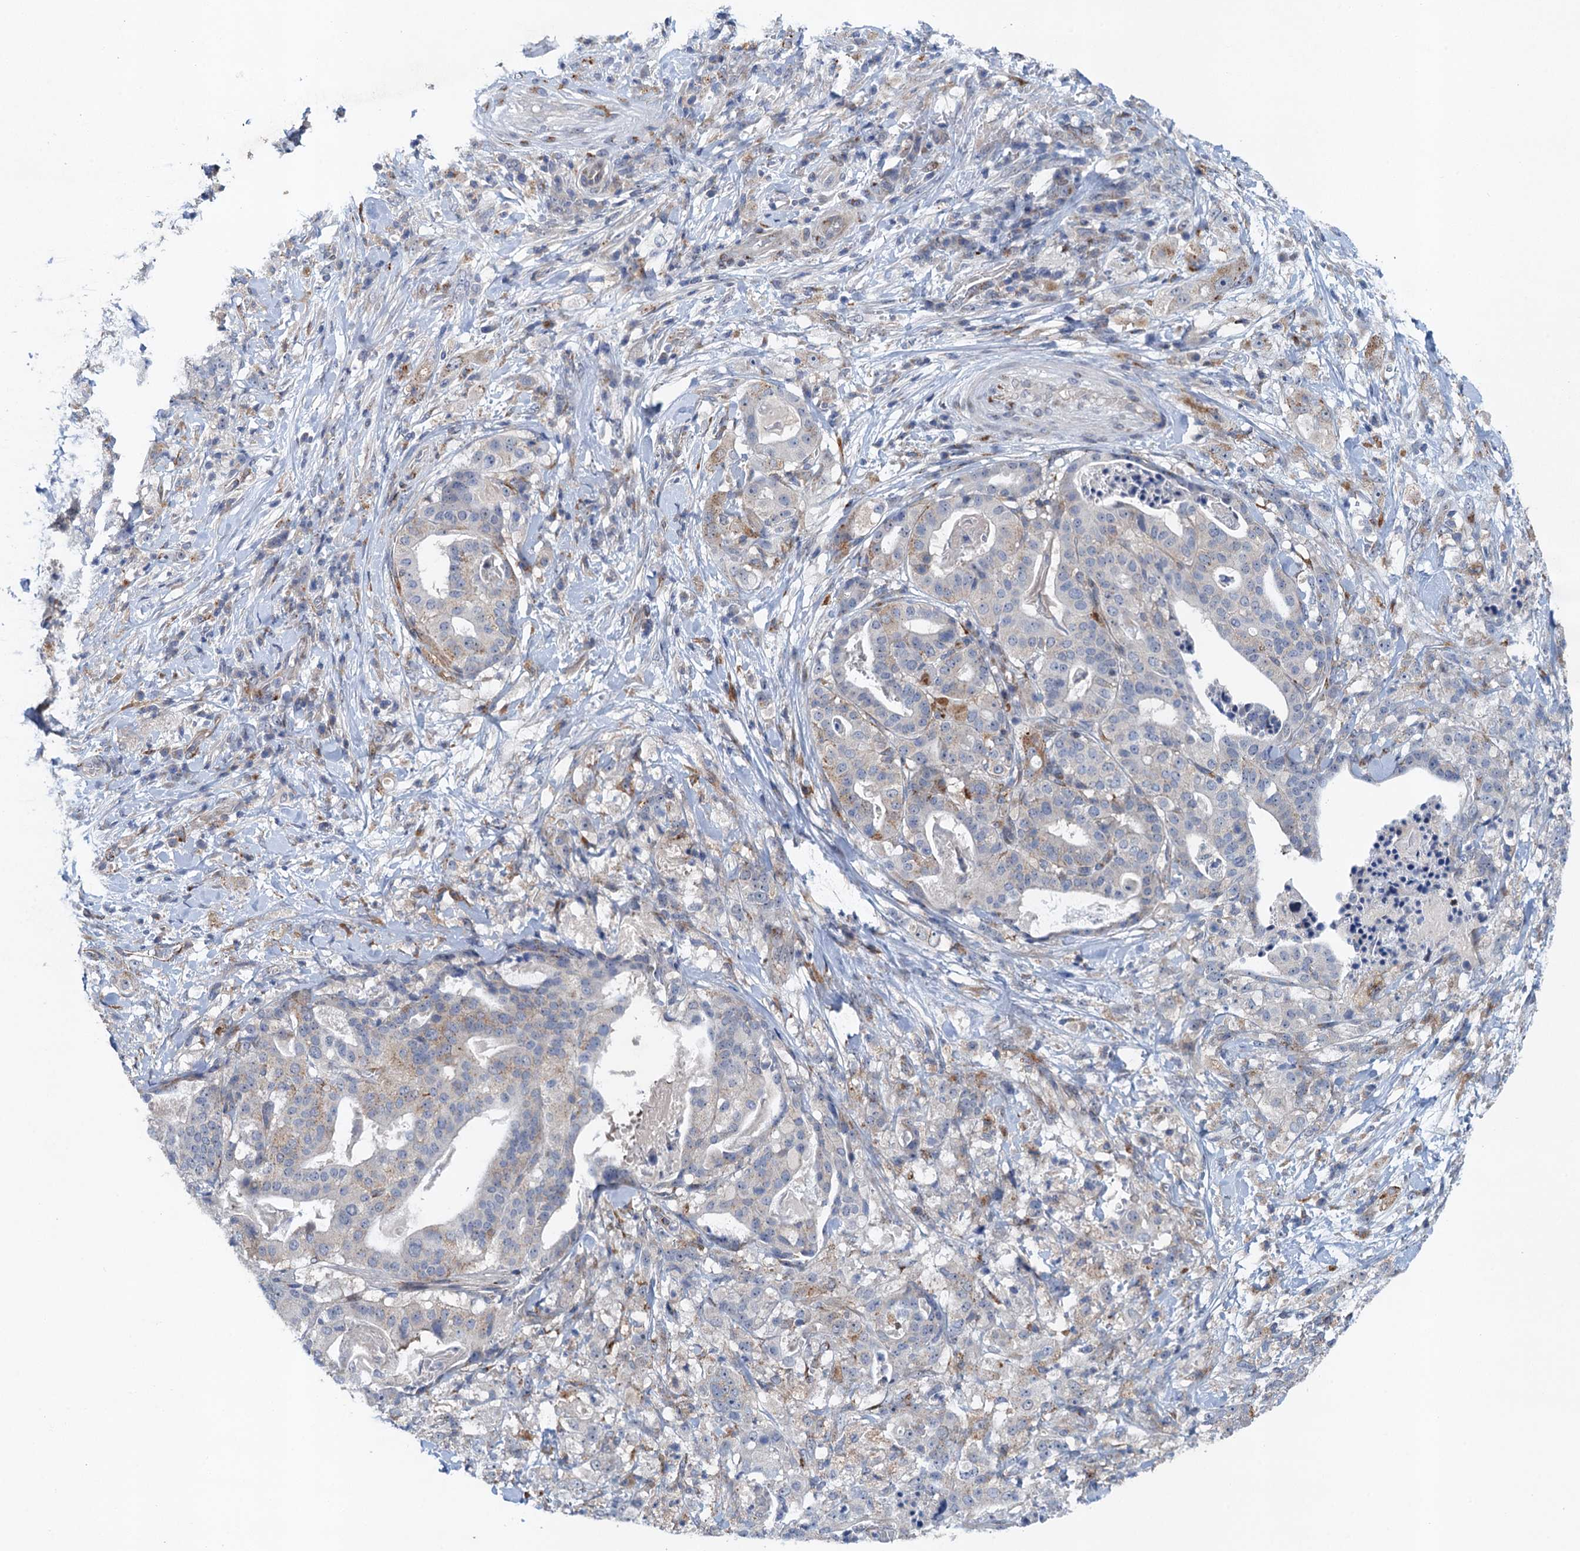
{"staining": {"intensity": "negative", "quantity": "none", "location": "none"}, "tissue": "stomach cancer", "cell_type": "Tumor cells", "image_type": "cancer", "snomed": [{"axis": "morphology", "description": "Adenocarcinoma, NOS"}, {"axis": "topography", "description": "Stomach"}], "caption": "Immunohistochemistry (IHC) of stomach cancer displays no staining in tumor cells.", "gene": "NBEA", "patient": {"sex": "male", "age": 48}}